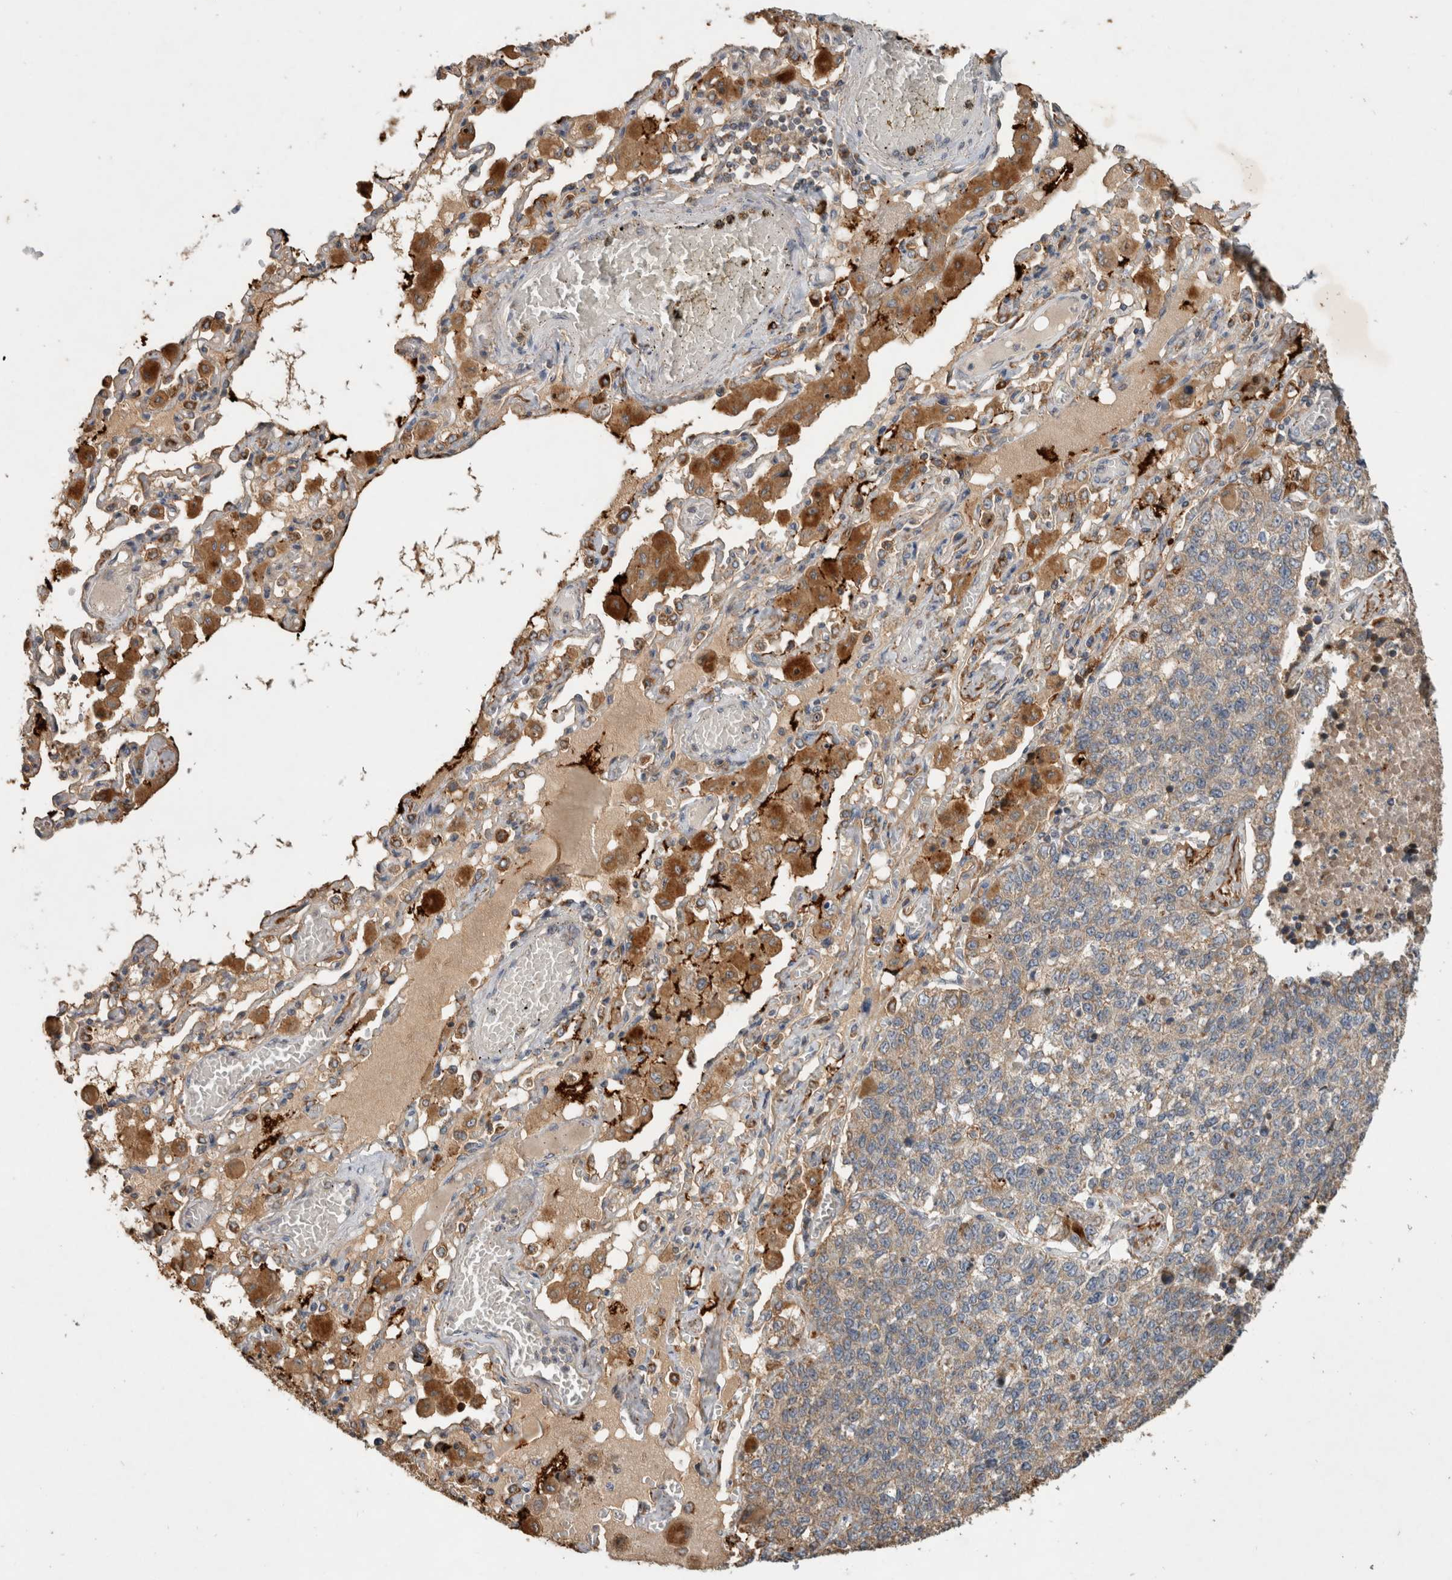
{"staining": {"intensity": "weak", "quantity": ">75%", "location": "cytoplasmic/membranous"}, "tissue": "lung cancer", "cell_type": "Tumor cells", "image_type": "cancer", "snomed": [{"axis": "morphology", "description": "Adenocarcinoma, NOS"}, {"axis": "topography", "description": "Lung"}], "caption": "Immunohistochemistry (IHC) photomicrograph of neoplastic tissue: lung cancer stained using IHC demonstrates low levels of weak protein expression localized specifically in the cytoplasmic/membranous of tumor cells, appearing as a cytoplasmic/membranous brown color.", "gene": "SERAC1", "patient": {"sex": "male", "age": 49}}